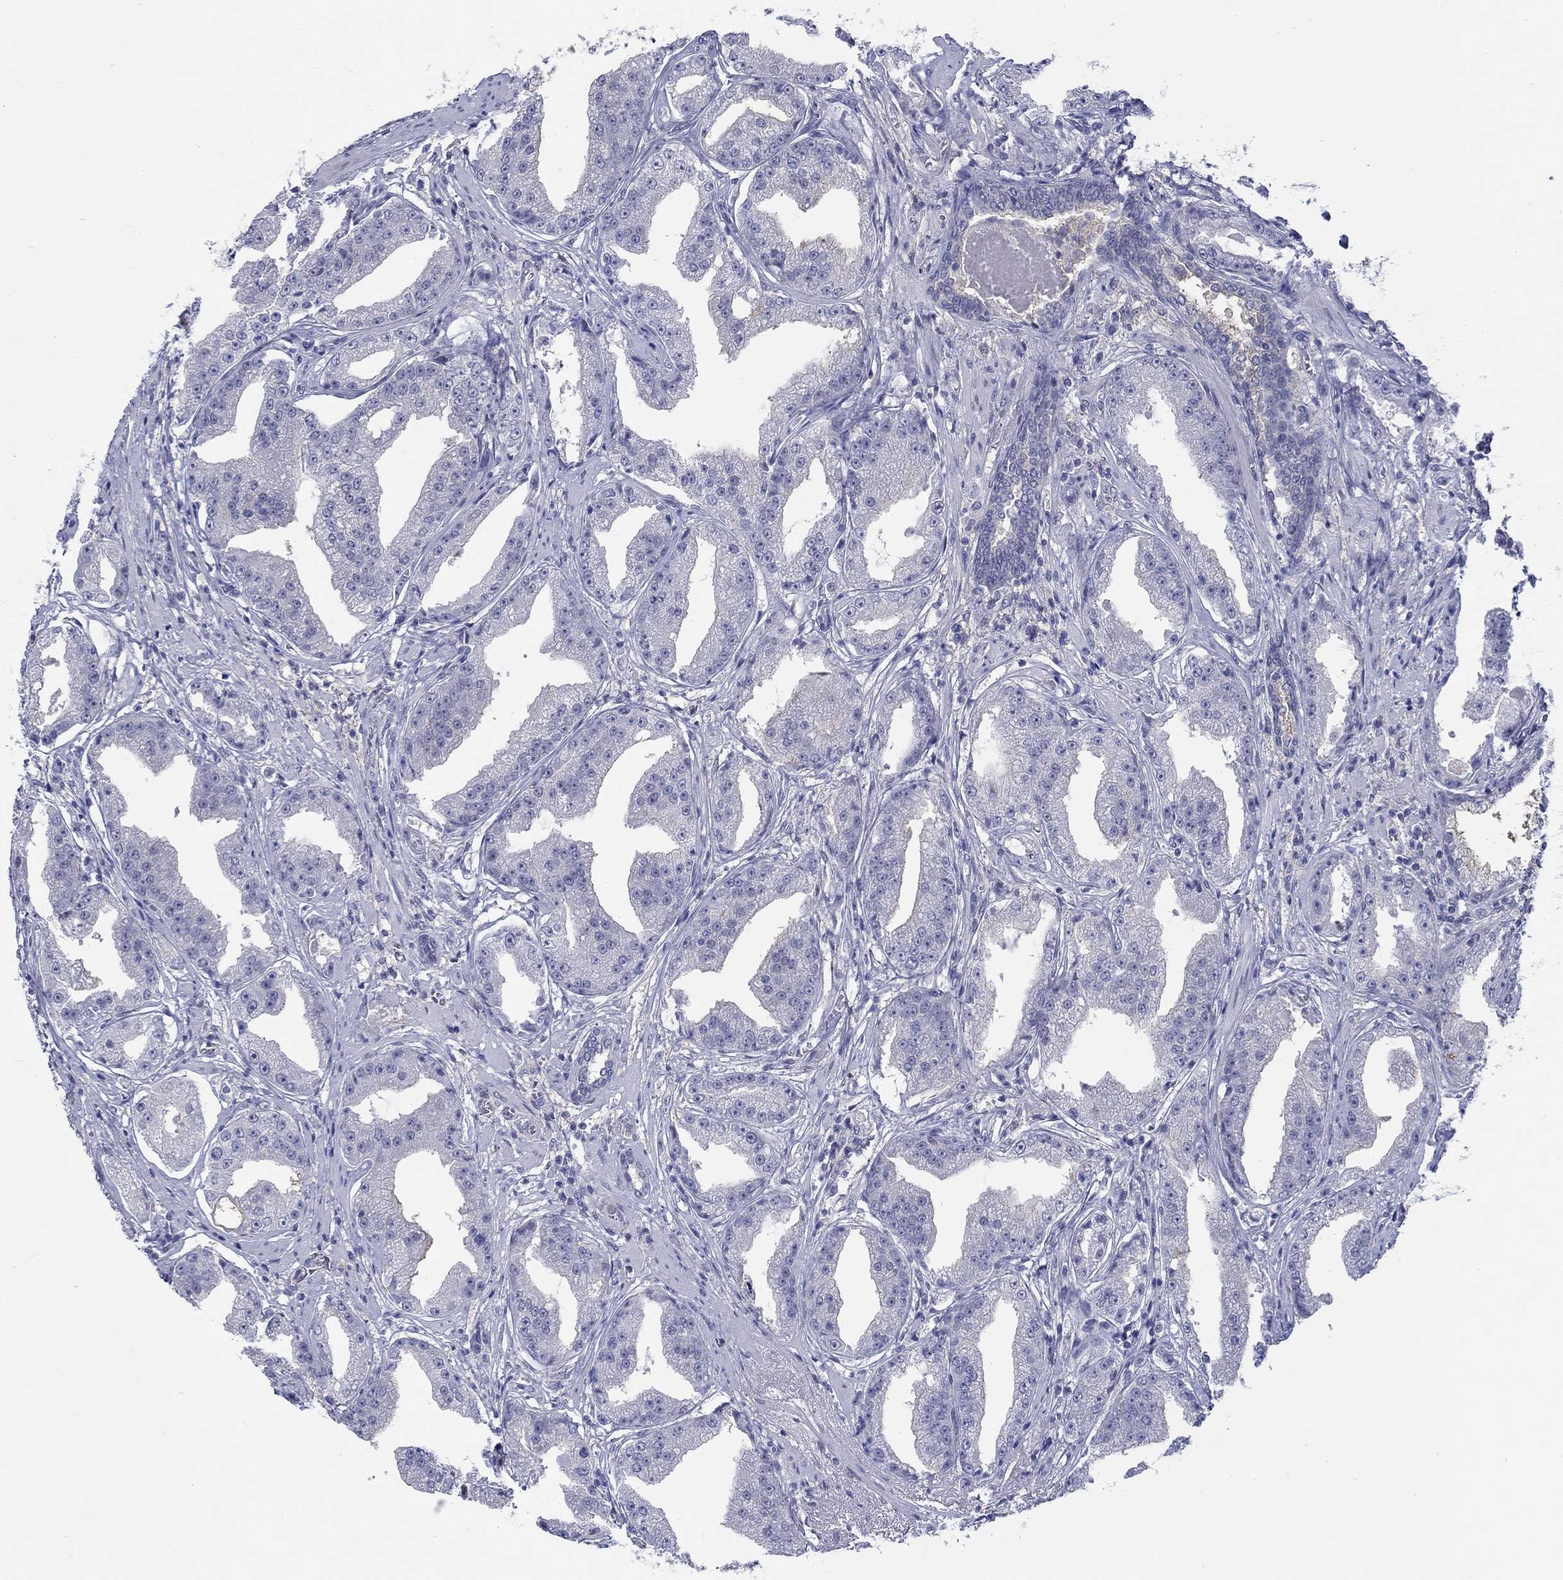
{"staining": {"intensity": "negative", "quantity": "none", "location": "none"}, "tissue": "prostate cancer", "cell_type": "Tumor cells", "image_type": "cancer", "snomed": [{"axis": "morphology", "description": "Adenocarcinoma, Low grade"}, {"axis": "topography", "description": "Prostate"}], "caption": "Tumor cells are negative for brown protein staining in prostate cancer (adenocarcinoma (low-grade)).", "gene": "EGFLAM", "patient": {"sex": "male", "age": 62}}